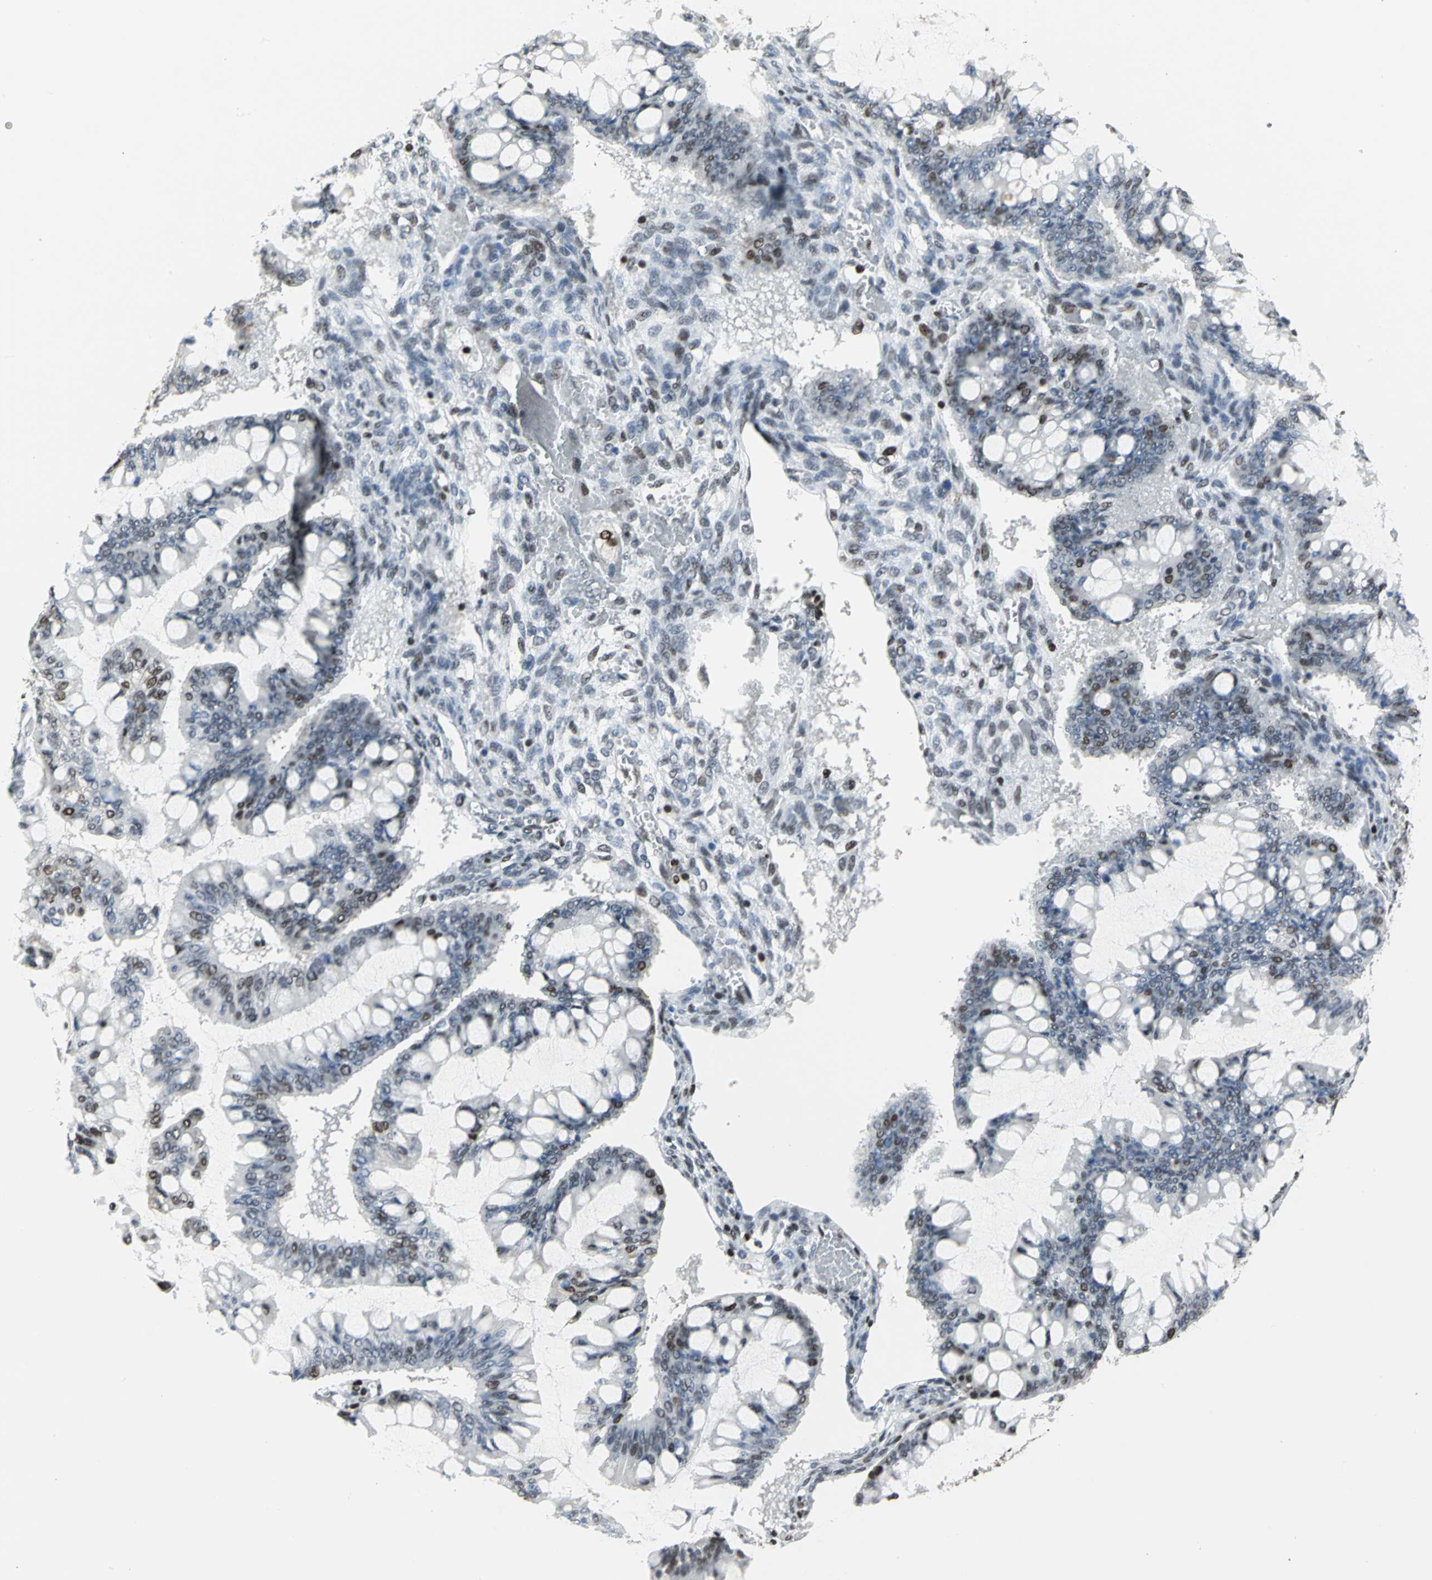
{"staining": {"intensity": "moderate", "quantity": "<25%", "location": "nuclear"}, "tissue": "ovarian cancer", "cell_type": "Tumor cells", "image_type": "cancer", "snomed": [{"axis": "morphology", "description": "Cystadenocarcinoma, mucinous, NOS"}, {"axis": "topography", "description": "Ovary"}], "caption": "Protein staining of ovarian mucinous cystadenocarcinoma tissue exhibits moderate nuclear expression in approximately <25% of tumor cells.", "gene": "HNRNPD", "patient": {"sex": "female", "age": 73}}